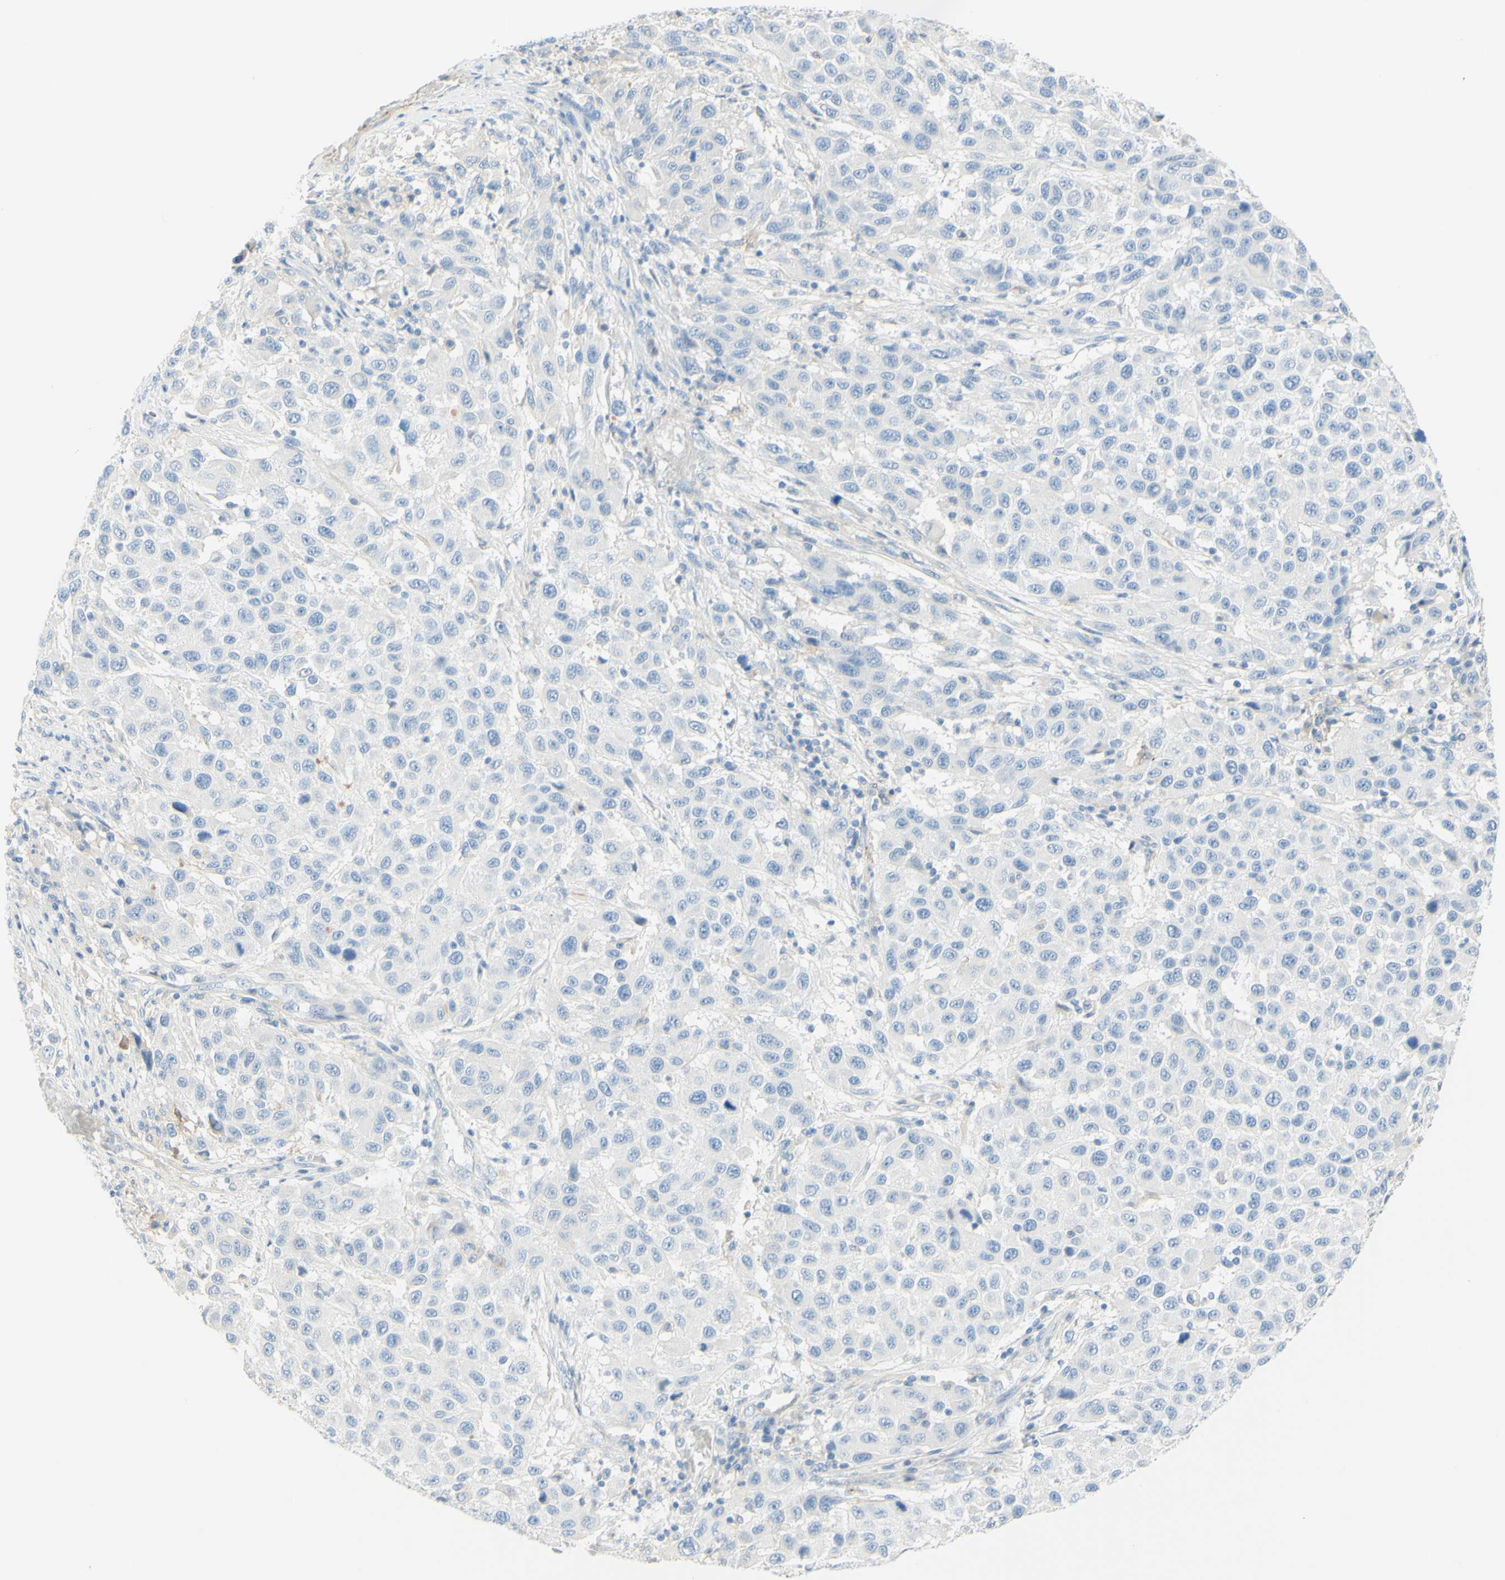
{"staining": {"intensity": "negative", "quantity": "none", "location": "none"}, "tissue": "melanoma", "cell_type": "Tumor cells", "image_type": "cancer", "snomed": [{"axis": "morphology", "description": "Malignant melanoma, Metastatic site"}, {"axis": "topography", "description": "Lymph node"}], "caption": "This is a photomicrograph of immunohistochemistry staining of malignant melanoma (metastatic site), which shows no staining in tumor cells. The staining is performed using DAB brown chromogen with nuclei counter-stained in using hematoxylin.", "gene": "ALCAM", "patient": {"sex": "male", "age": 61}}